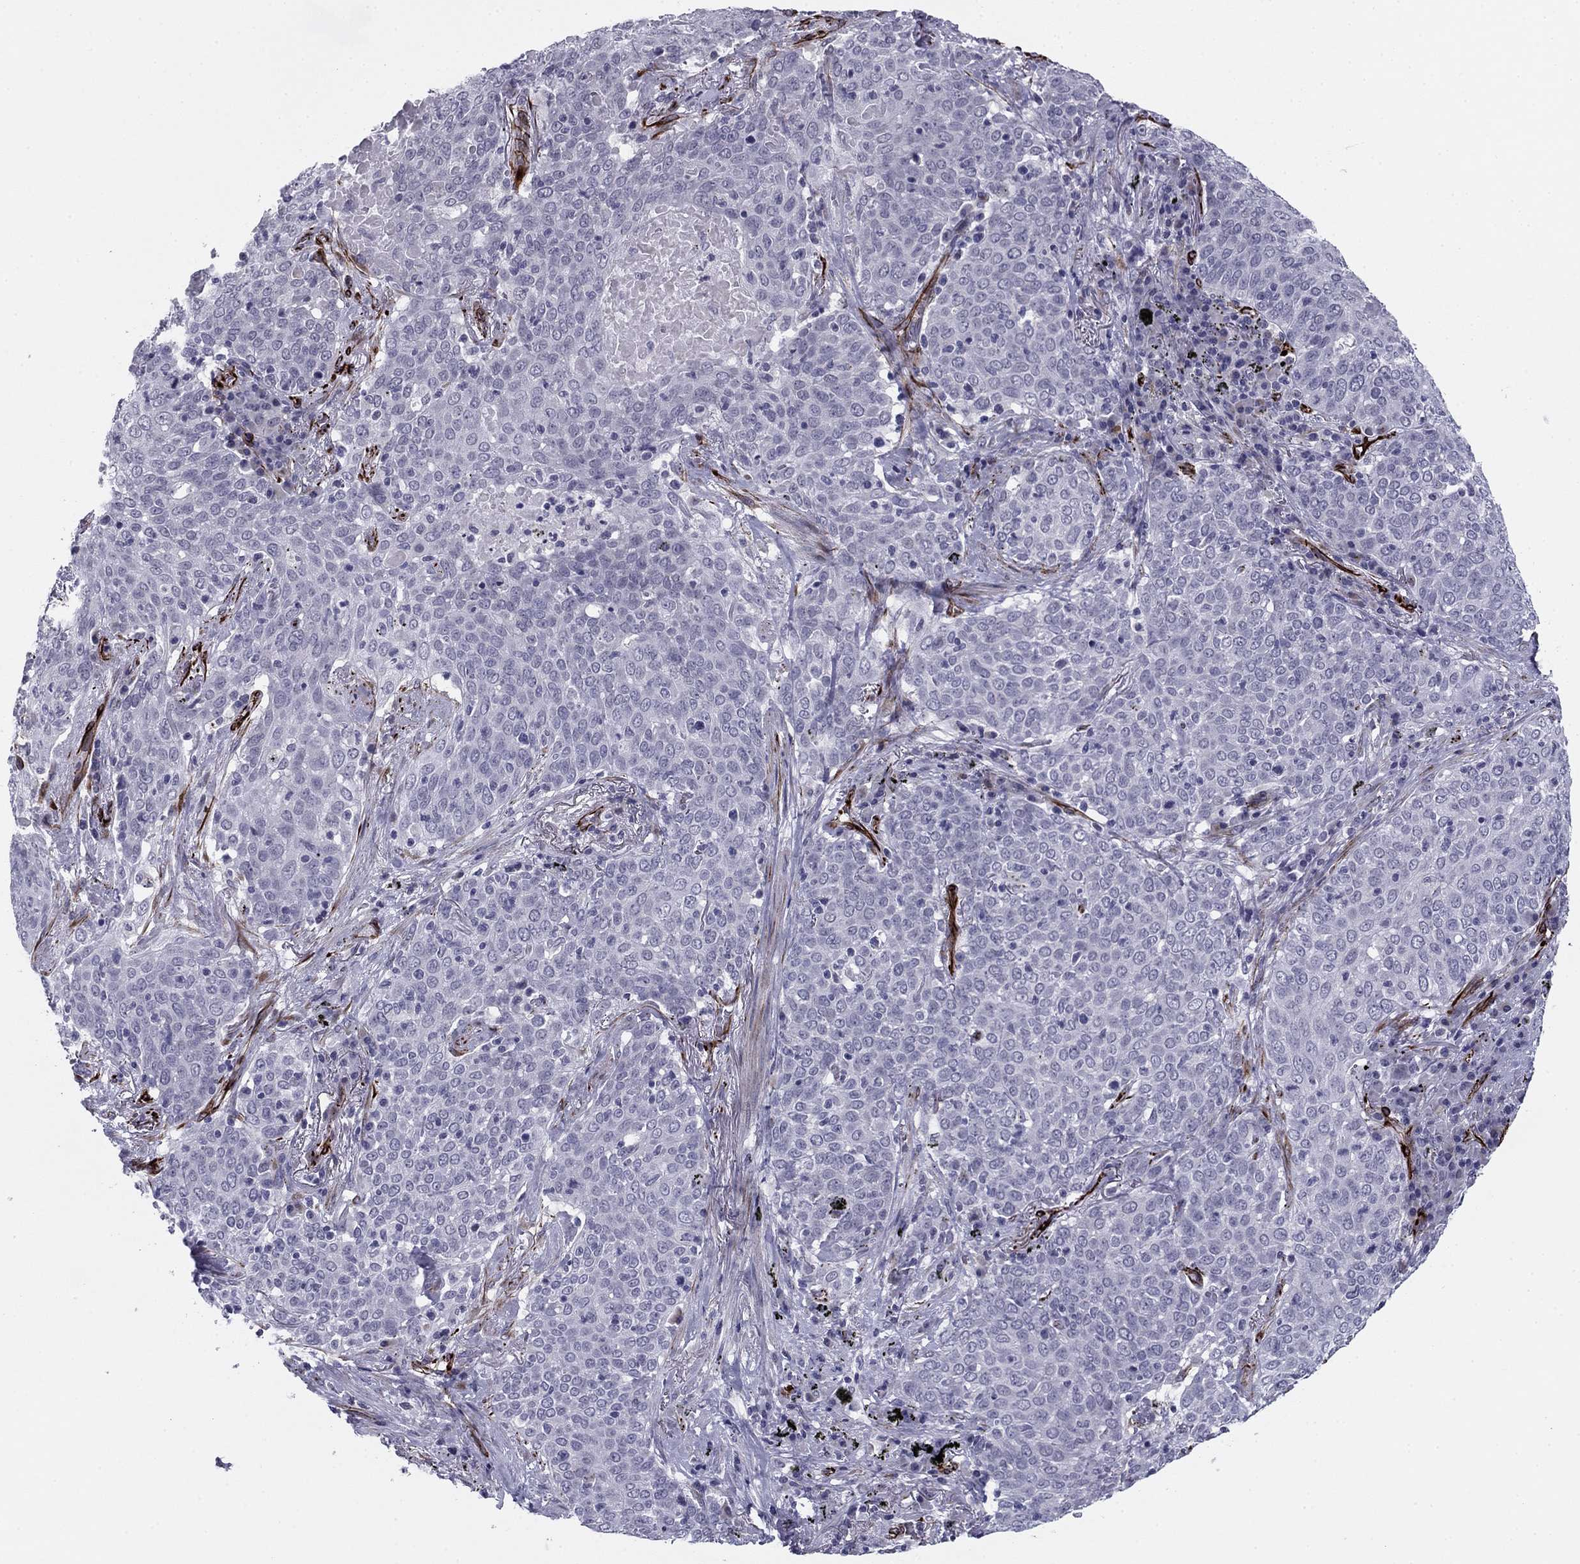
{"staining": {"intensity": "negative", "quantity": "none", "location": "none"}, "tissue": "lung cancer", "cell_type": "Tumor cells", "image_type": "cancer", "snomed": [{"axis": "morphology", "description": "Squamous cell carcinoma, NOS"}, {"axis": "topography", "description": "Lung"}], "caption": "Immunohistochemical staining of lung squamous cell carcinoma reveals no significant expression in tumor cells.", "gene": "ANKS4B", "patient": {"sex": "male", "age": 82}}